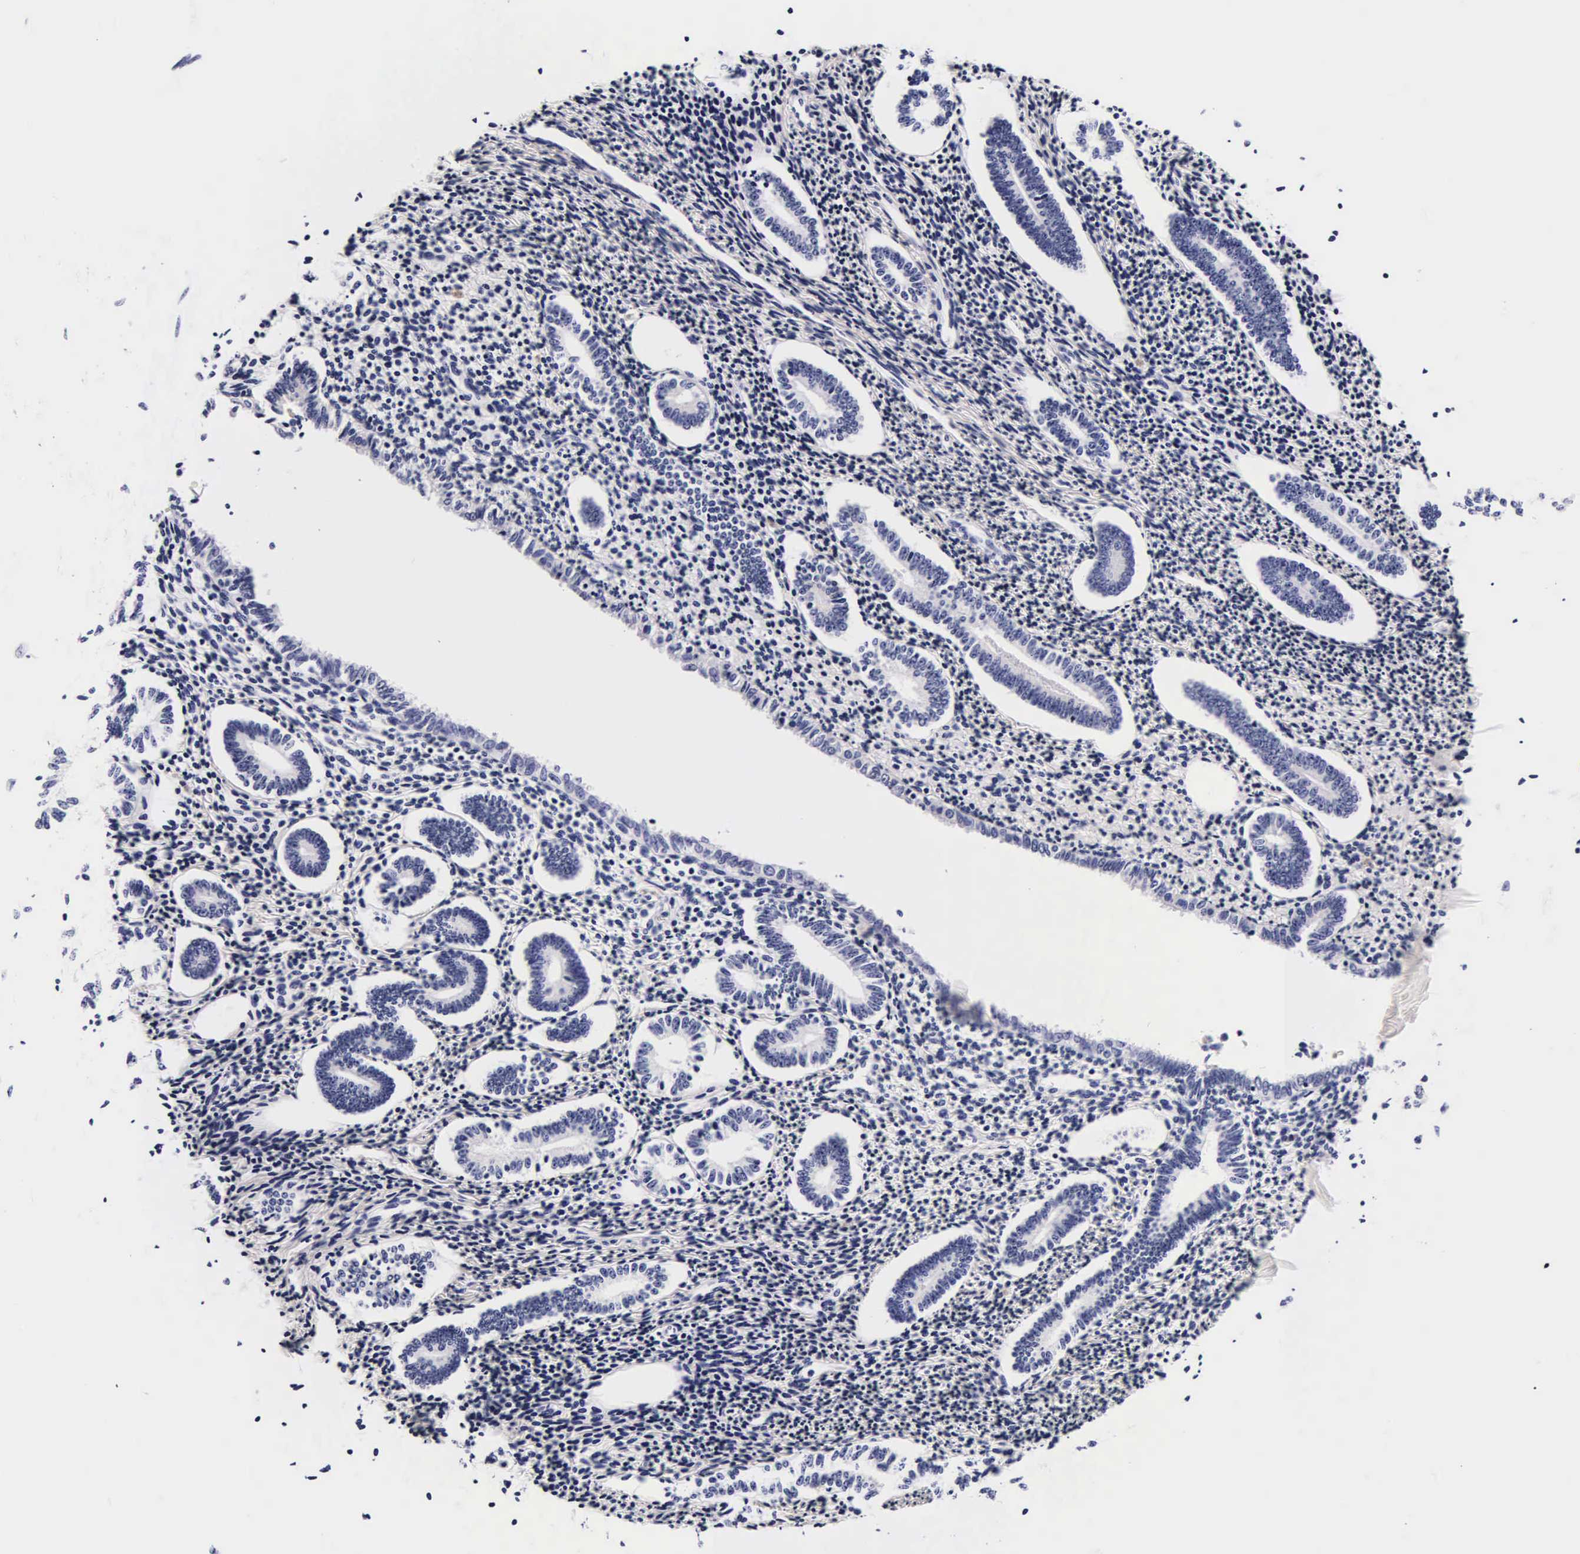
{"staining": {"intensity": "negative", "quantity": "none", "location": "none"}, "tissue": "endometrium", "cell_type": "Cells in endometrial stroma", "image_type": "normal", "snomed": [{"axis": "morphology", "description": "Normal tissue, NOS"}, {"axis": "topography", "description": "Endometrium"}], "caption": "This is an immunohistochemistry image of benign endometrium. There is no positivity in cells in endometrial stroma.", "gene": "DGCR2", "patient": {"sex": "female", "age": 52}}